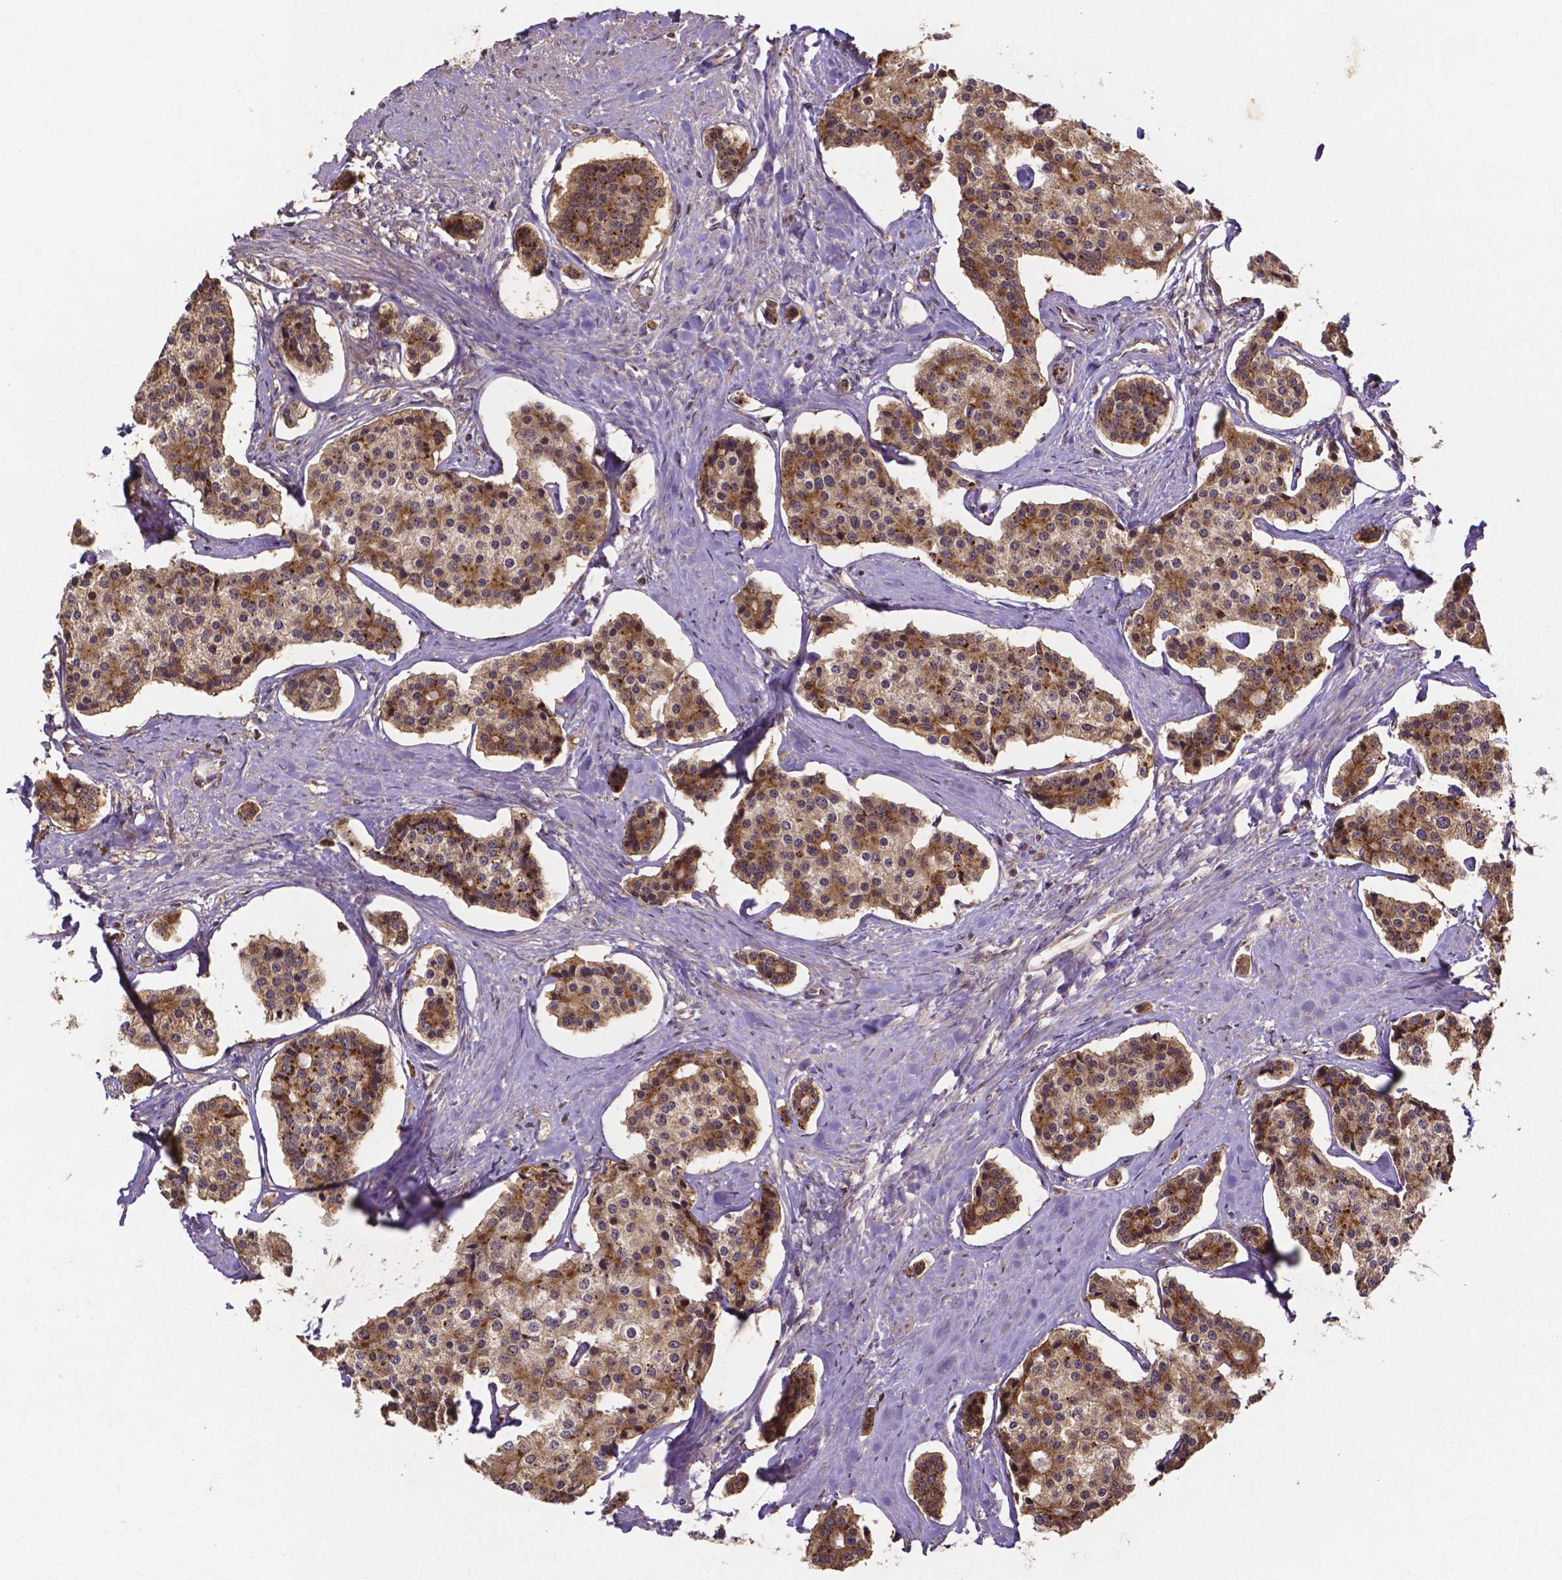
{"staining": {"intensity": "moderate", "quantity": ">75%", "location": "cytoplasmic/membranous"}, "tissue": "carcinoid", "cell_type": "Tumor cells", "image_type": "cancer", "snomed": [{"axis": "morphology", "description": "Carcinoid, malignant, NOS"}, {"axis": "topography", "description": "Small intestine"}], "caption": "Protein staining of malignant carcinoid tissue displays moderate cytoplasmic/membranous expression in approximately >75% of tumor cells.", "gene": "RNF123", "patient": {"sex": "female", "age": 65}}